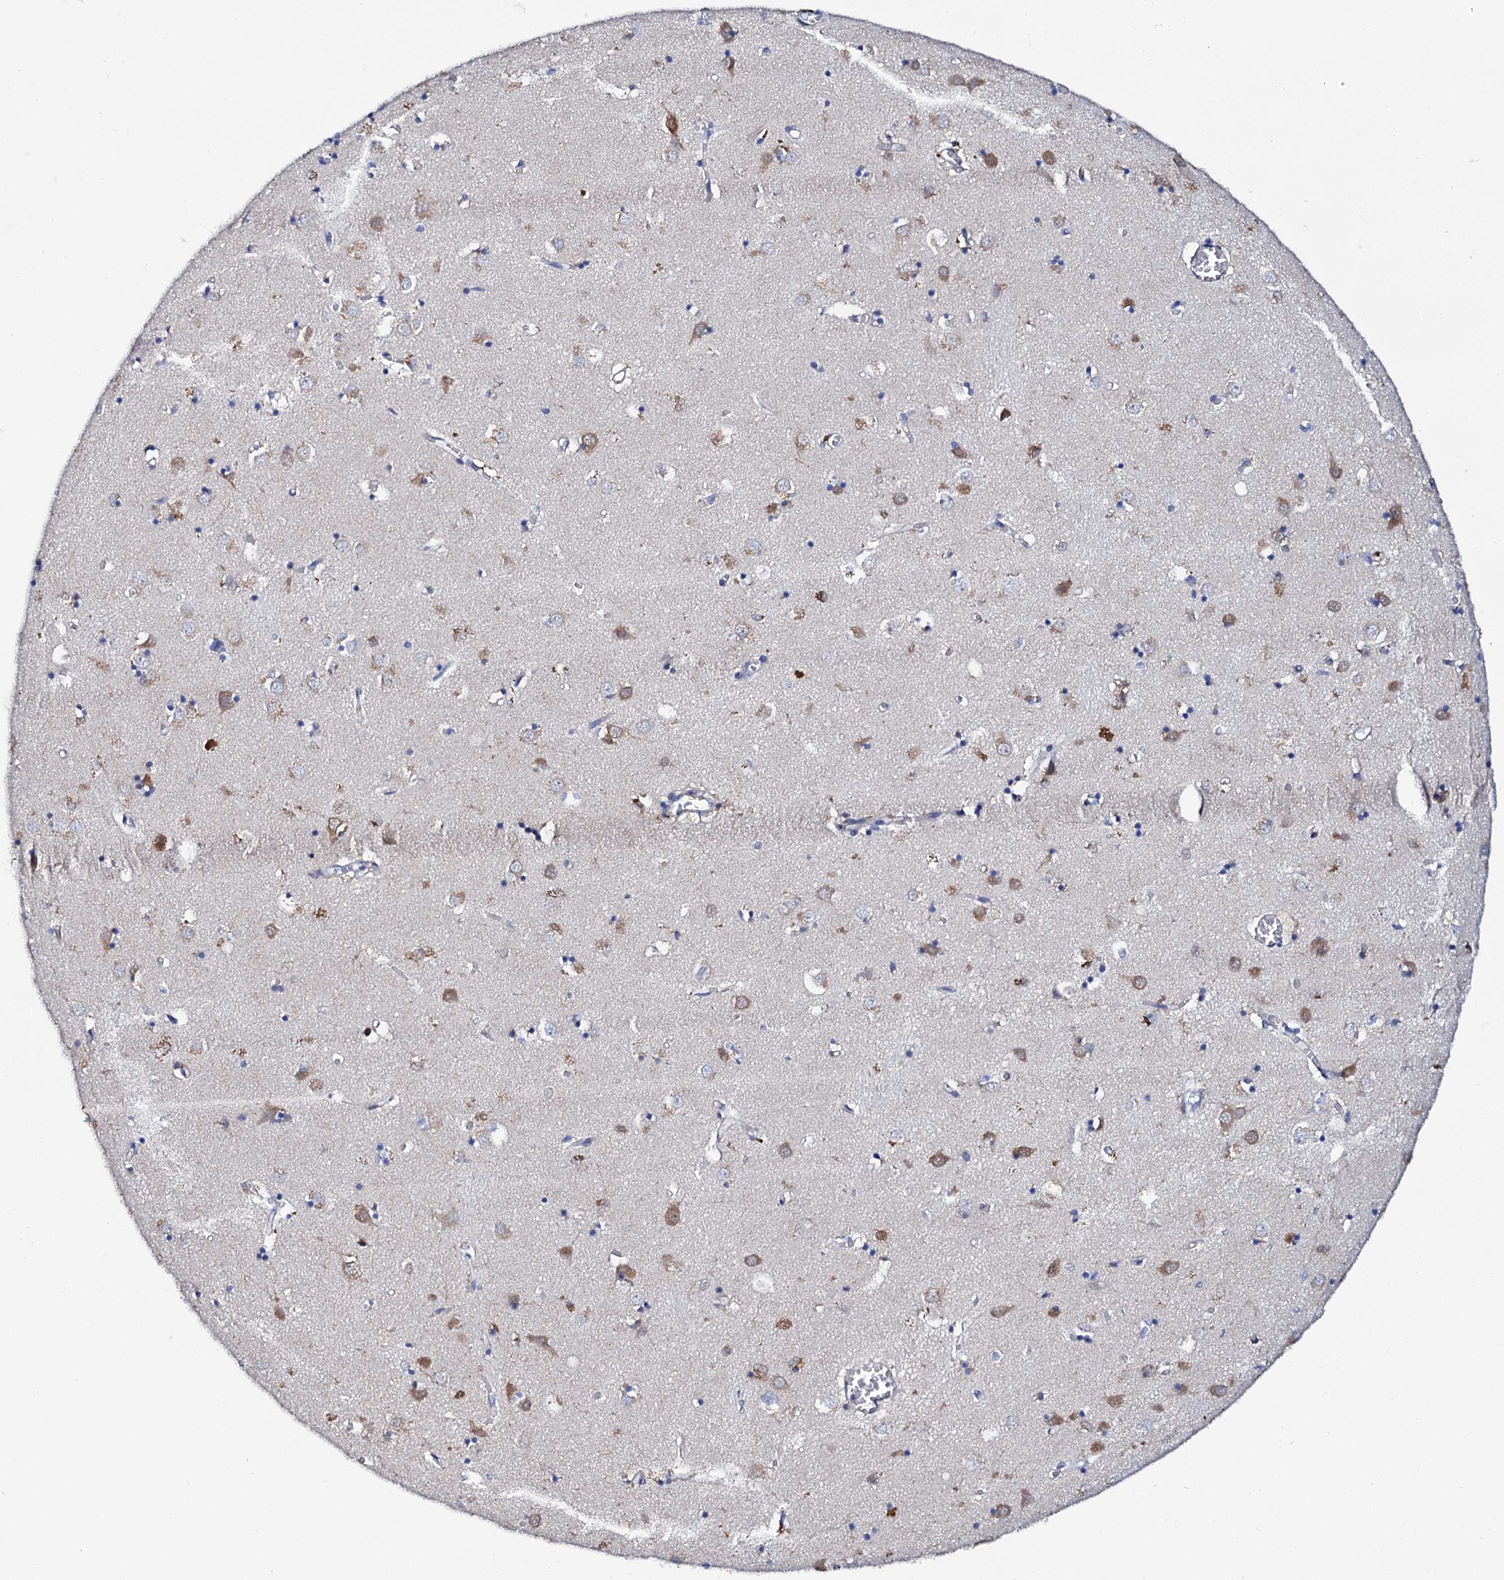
{"staining": {"intensity": "negative", "quantity": "none", "location": "none"}, "tissue": "caudate", "cell_type": "Glial cells", "image_type": "normal", "snomed": [{"axis": "morphology", "description": "Normal tissue, NOS"}, {"axis": "topography", "description": "Lateral ventricle wall"}], "caption": "Immunohistochemical staining of normal human caudate displays no significant positivity in glial cells. (Brightfield microscopy of DAB immunohistochemistry at high magnification).", "gene": "GLB1L3", "patient": {"sex": "male", "age": 70}}